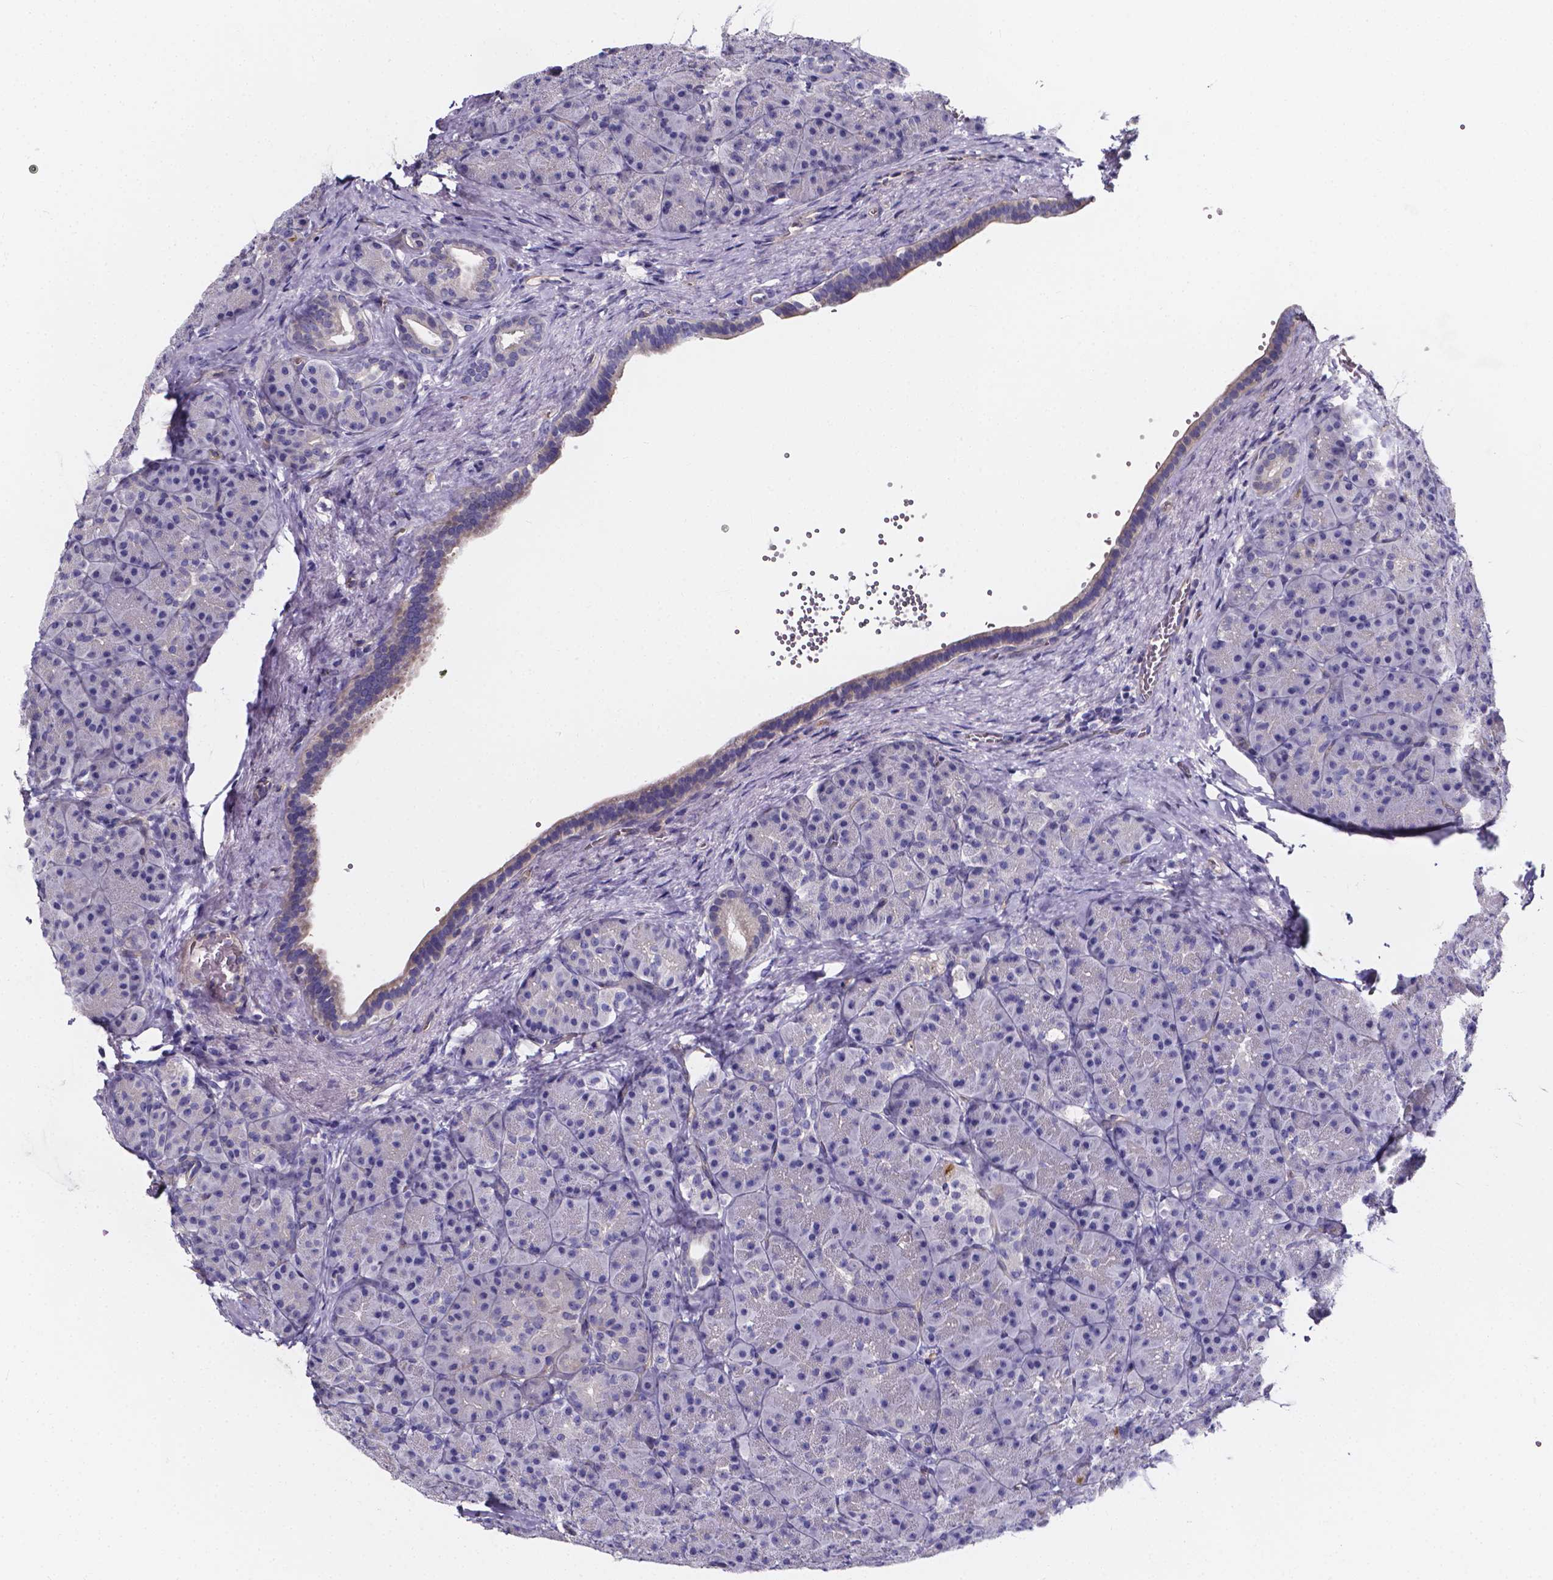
{"staining": {"intensity": "negative", "quantity": "none", "location": "none"}, "tissue": "pancreas", "cell_type": "Exocrine glandular cells", "image_type": "normal", "snomed": [{"axis": "morphology", "description": "Normal tissue, NOS"}, {"axis": "topography", "description": "Pancreas"}], "caption": "Exocrine glandular cells show no significant positivity in unremarkable pancreas. (DAB (3,3'-diaminobenzidine) immunohistochemistry visualized using brightfield microscopy, high magnification).", "gene": "CACNG8", "patient": {"sex": "male", "age": 57}}